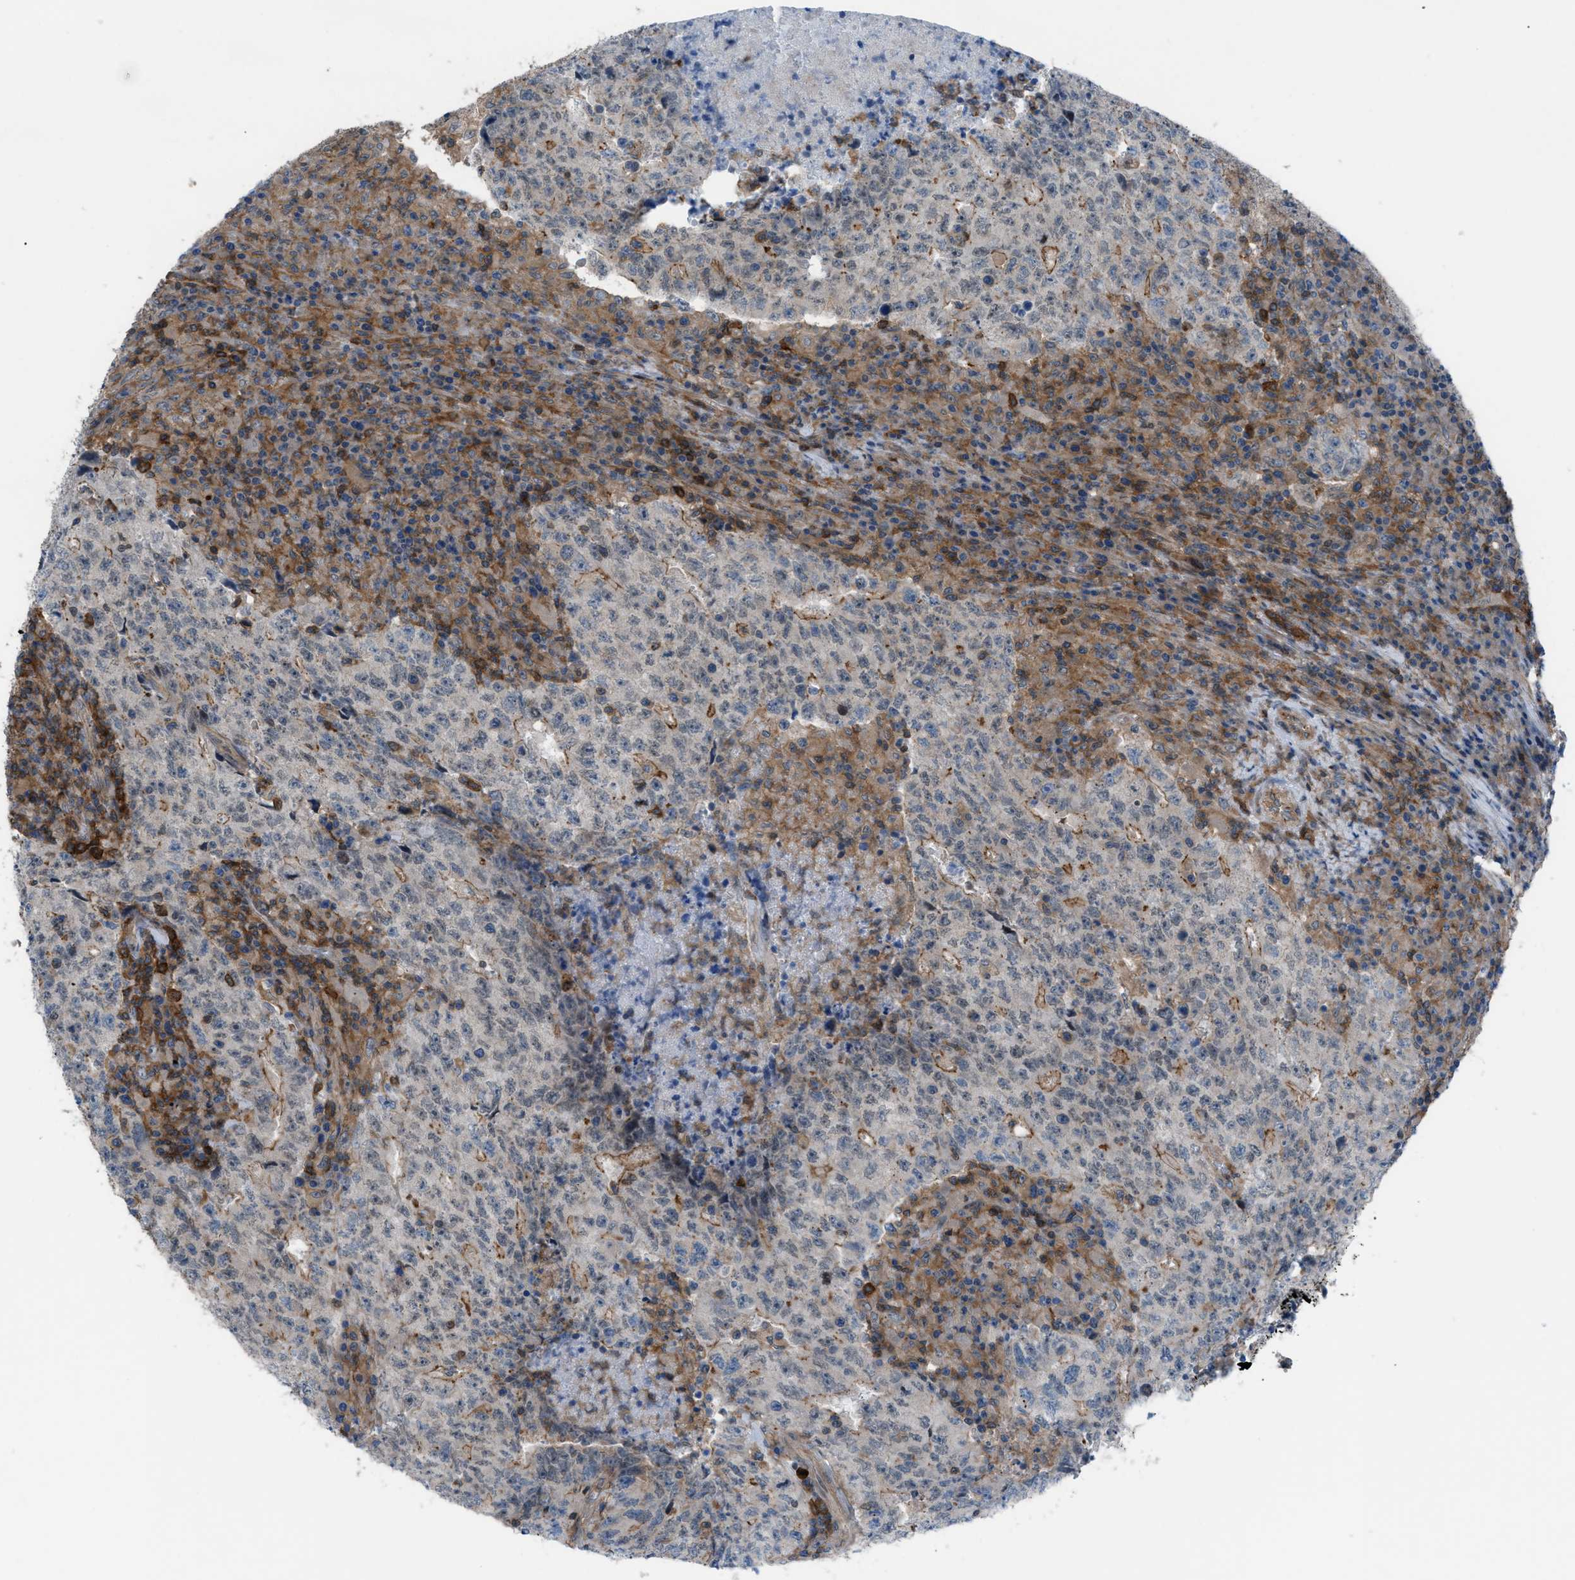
{"staining": {"intensity": "negative", "quantity": "none", "location": "none"}, "tissue": "testis cancer", "cell_type": "Tumor cells", "image_type": "cancer", "snomed": [{"axis": "morphology", "description": "Necrosis, NOS"}, {"axis": "morphology", "description": "Carcinoma, Embryonal, NOS"}, {"axis": "topography", "description": "Testis"}], "caption": "Image shows no protein positivity in tumor cells of testis cancer (embryonal carcinoma) tissue.", "gene": "DYRK1A", "patient": {"sex": "male", "age": 19}}